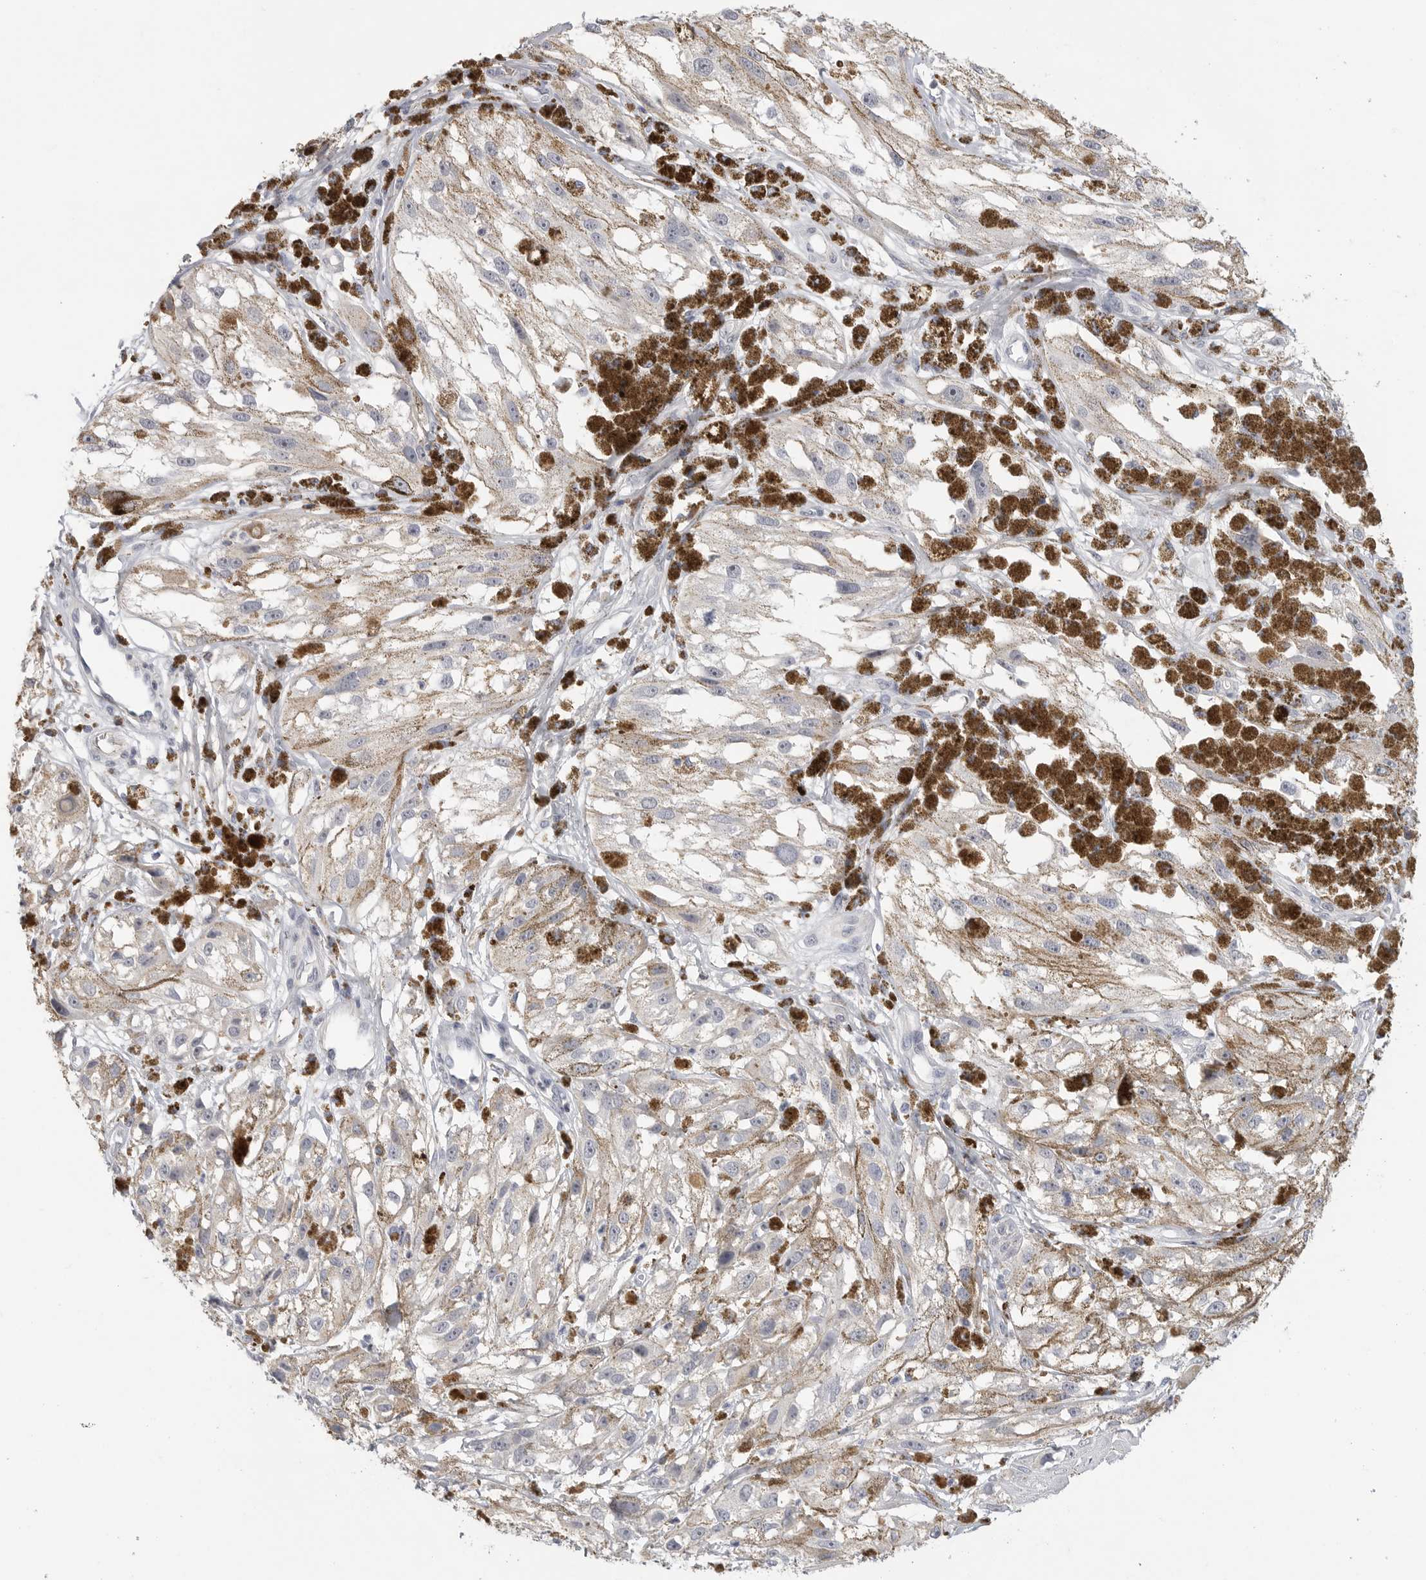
{"staining": {"intensity": "weak", "quantity": ">75%", "location": "cytoplasmic/membranous"}, "tissue": "melanoma", "cell_type": "Tumor cells", "image_type": "cancer", "snomed": [{"axis": "morphology", "description": "Malignant melanoma, NOS"}, {"axis": "topography", "description": "Skin"}], "caption": "IHC histopathology image of neoplastic tissue: malignant melanoma stained using IHC displays low levels of weak protein expression localized specifically in the cytoplasmic/membranous of tumor cells, appearing as a cytoplasmic/membranous brown color.", "gene": "FBN2", "patient": {"sex": "male", "age": 88}}